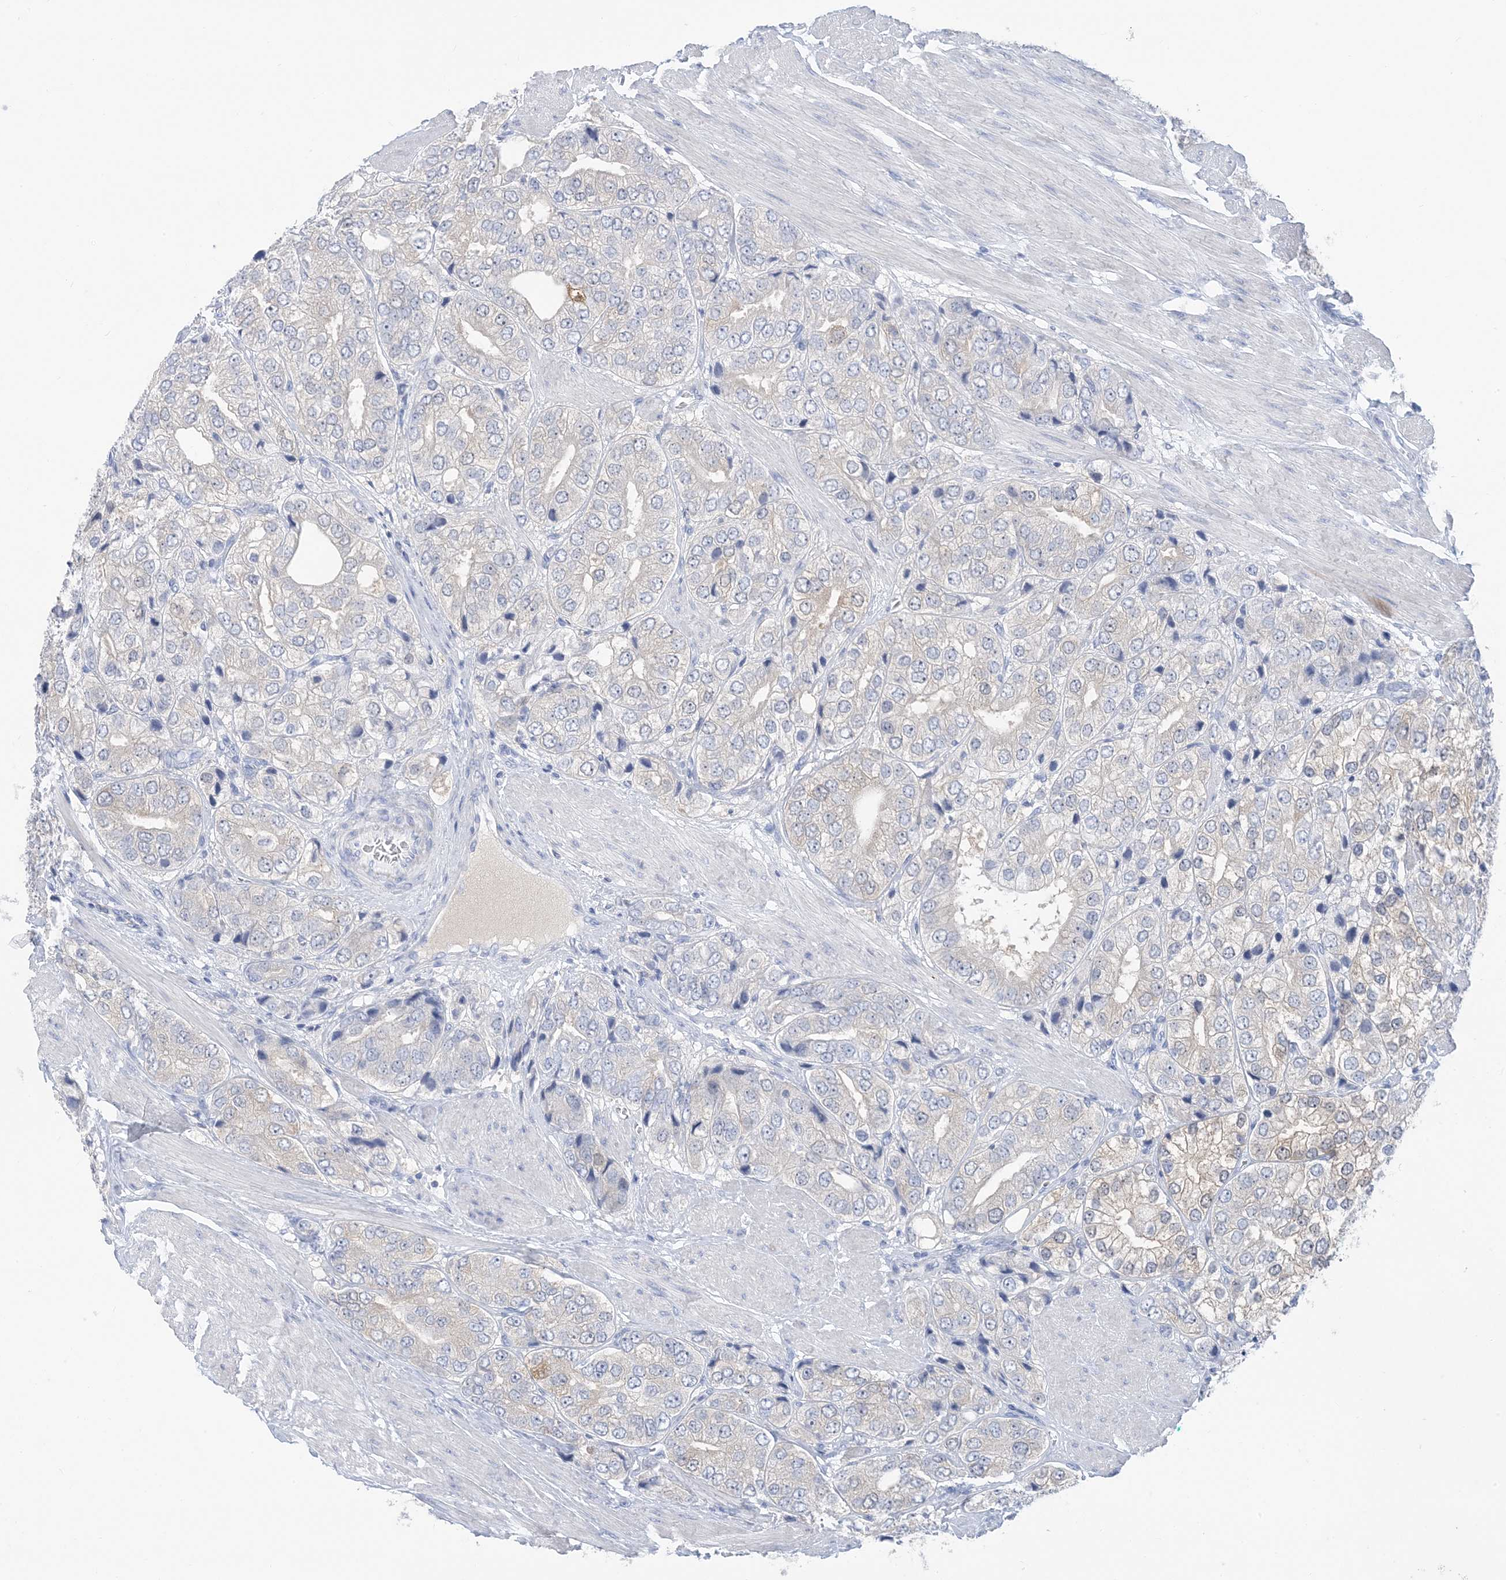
{"staining": {"intensity": "weak", "quantity": "<25%", "location": "cytoplasmic/membranous"}, "tissue": "prostate cancer", "cell_type": "Tumor cells", "image_type": "cancer", "snomed": [{"axis": "morphology", "description": "Adenocarcinoma, High grade"}, {"axis": "topography", "description": "Prostate"}], "caption": "Human prostate cancer stained for a protein using IHC exhibits no expression in tumor cells.", "gene": "SH3YL1", "patient": {"sex": "male", "age": 50}}